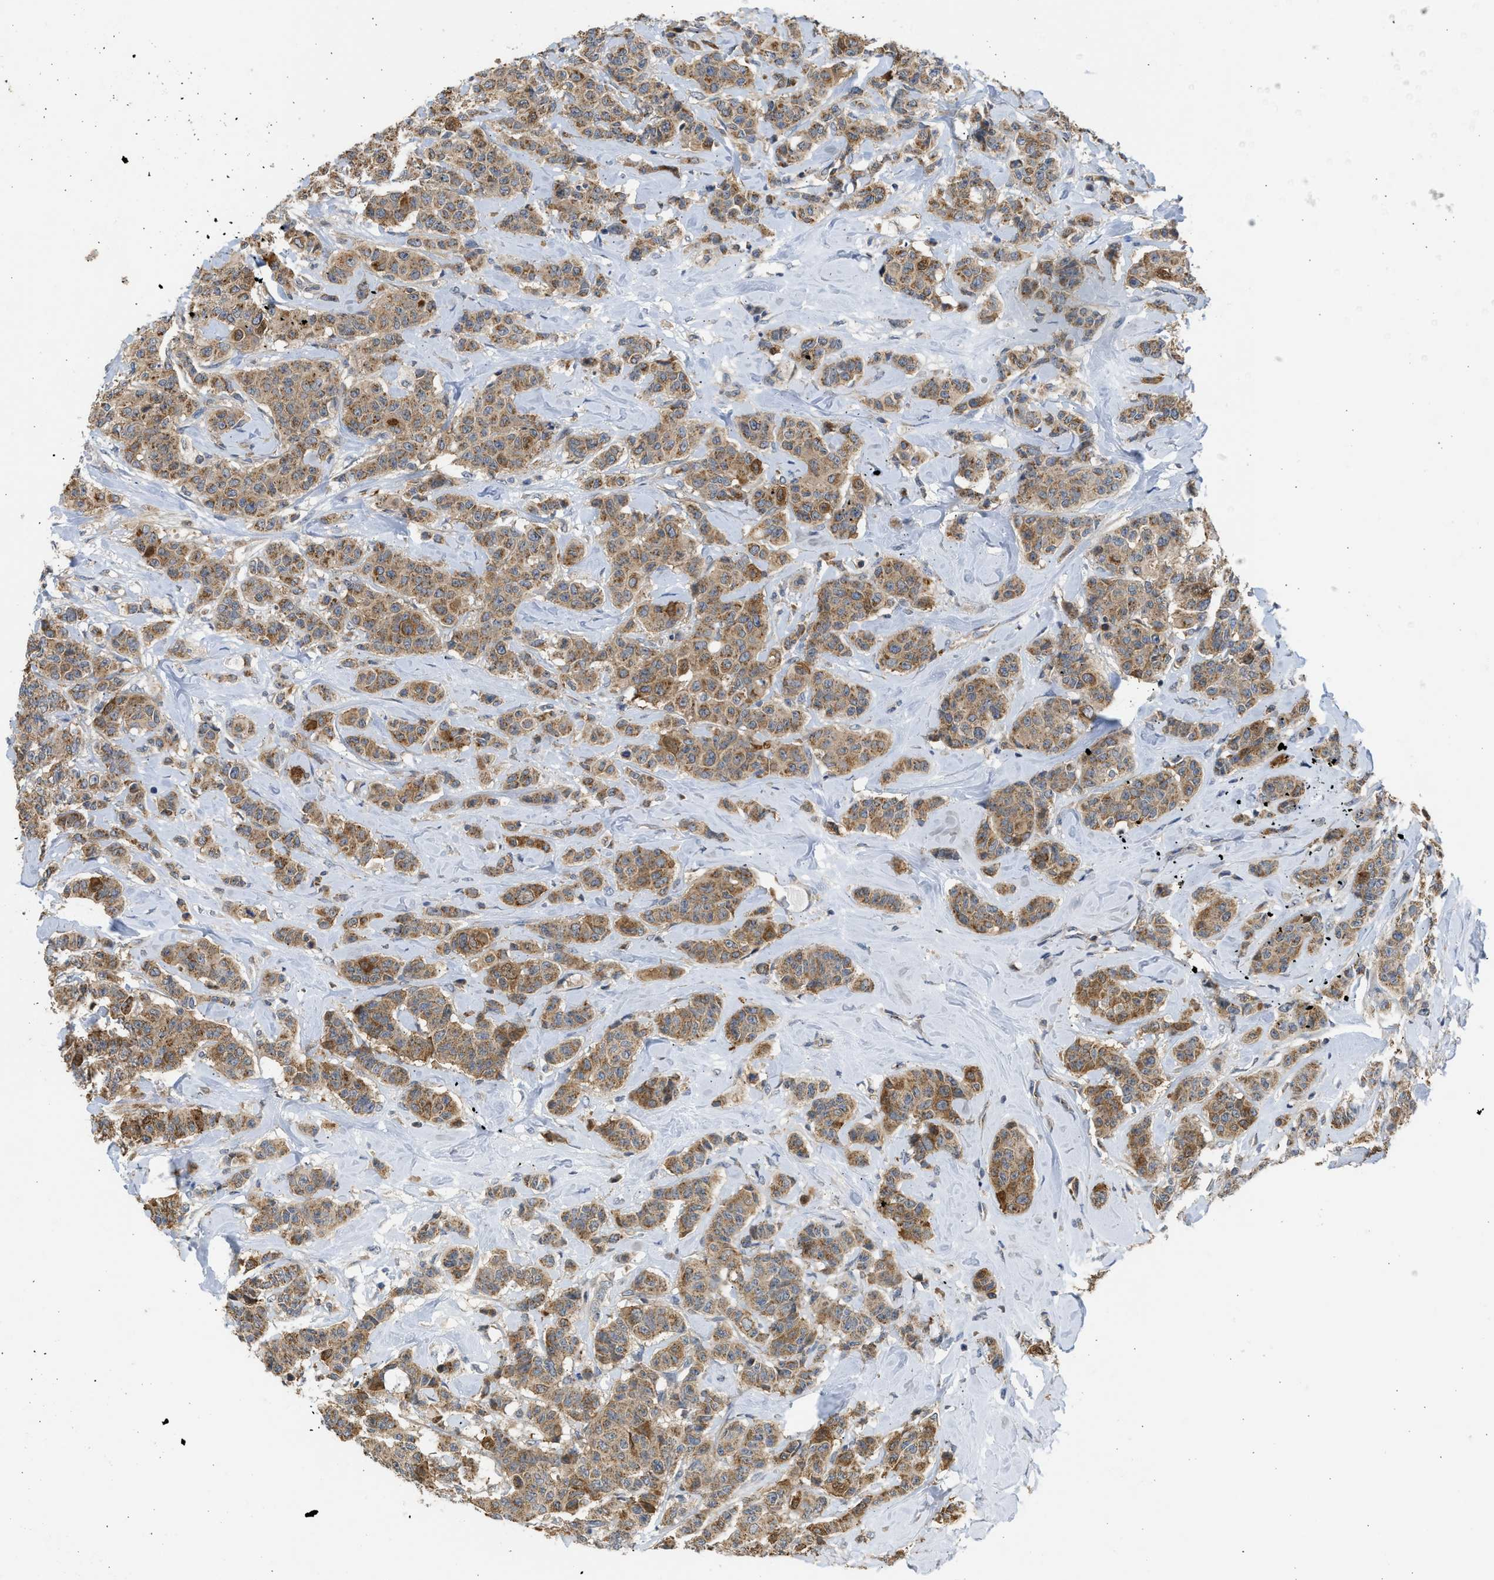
{"staining": {"intensity": "moderate", "quantity": ">75%", "location": "cytoplasmic/membranous"}, "tissue": "breast cancer", "cell_type": "Tumor cells", "image_type": "cancer", "snomed": [{"axis": "morphology", "description": "Normal tissue, NOS"}, {"axis": "morphology", "description": "Duct carcinoma"}, {"axis": "topography", "description": "Breast"}], "caption": "Tumor cells display medium levels of moderate cytoplasmic/membranous staining in about >75% of cells in human breast cancer. The staining was performed using DAB, with brown indicating positive protein expression. Nuclei are stained blue with hematoxylin.", "gene": "CYP1A1", "patient": {"sex": "female", "age": 40}}